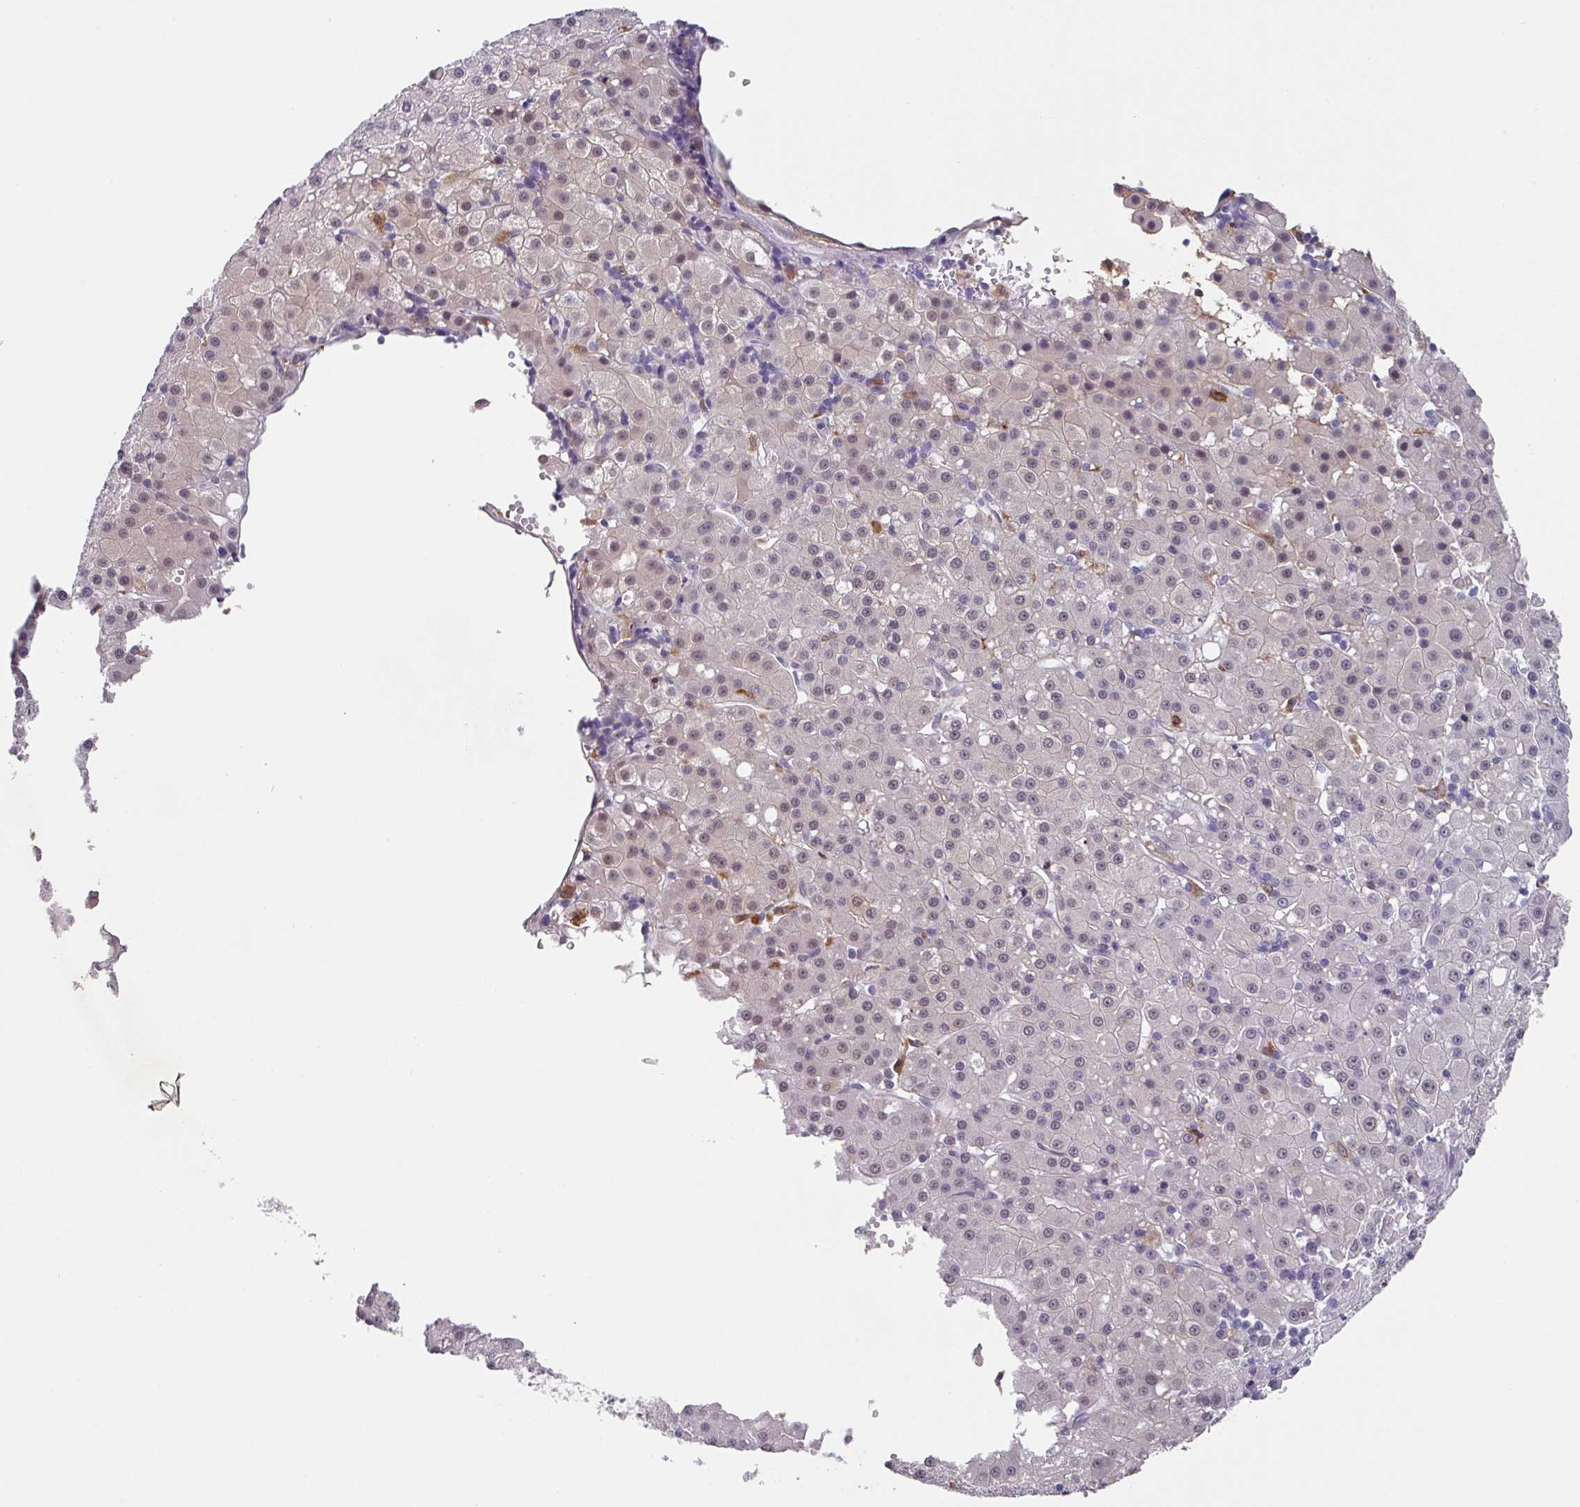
{"staining": {"intensity": "weak", "quantity": ">75%", "location": "nuclear"}, "tissue": "liver cancer", "cell_type": "Tumor cells", "image_type": "cancer", "snomed": [{"axis": "morphology", "description": "Carcinoma, Hepatocellular, NOS"}, {"axis": "topography", "description": "Liver"}], "caption": "A low amount of weak nuclear expression is identified in approximately >75% of tumor cells in liver hepatocellular carcinoma tissue. The protein of interest is stained brown, and the nuclei are stained in blue (DAB (3,3'-diaminobenzidine) IHC with brightfield microscopy, high magnification).", "gene": "C1QB", "patient": {"sex": "male", "age": 76}}